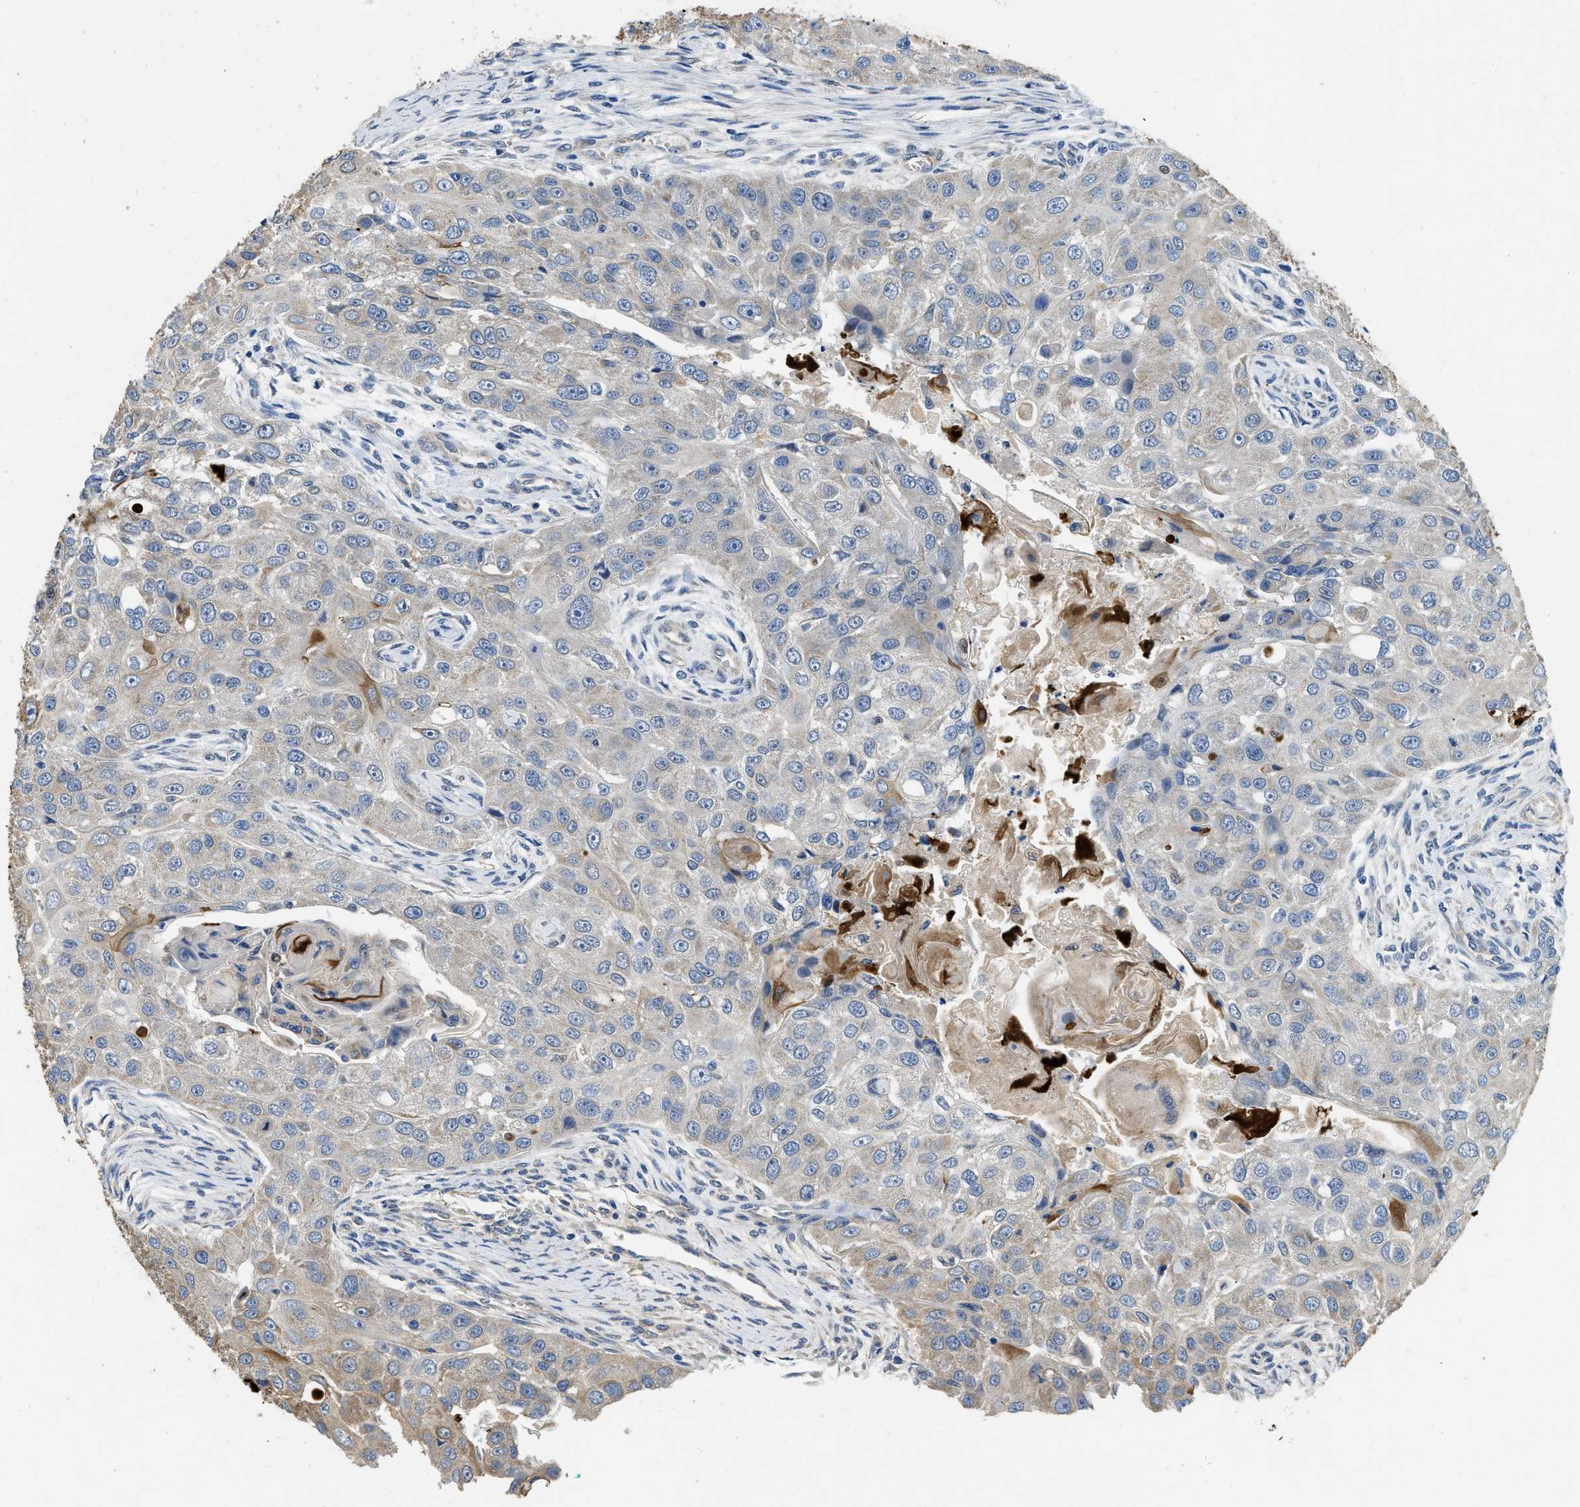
{"staining": {"intensity": "weak", "quantity": "<25%", "location": "cytoplasmic/membranous"}, "tissue": "head and neck cancer", "cell_type": "Tumor cells", "image_type": "cancer", "snomed": [{"axis": "morphology", "description": "Normal tissue, NOS"}, {"axis": "morphology", "description": "Squamous cell carcinoma, NOS"}, {"axis": "topography", "description": "Skeletal muscle"}, {"axis": "topography", "description": "Head-Neck"}], "caption": "Protein analysis of squamous cell carcinoma (head and neck) reveals no significant expression in tumor cells.", "gene": "RAPH1", "patient": {"sex": "male", "age": 51}}